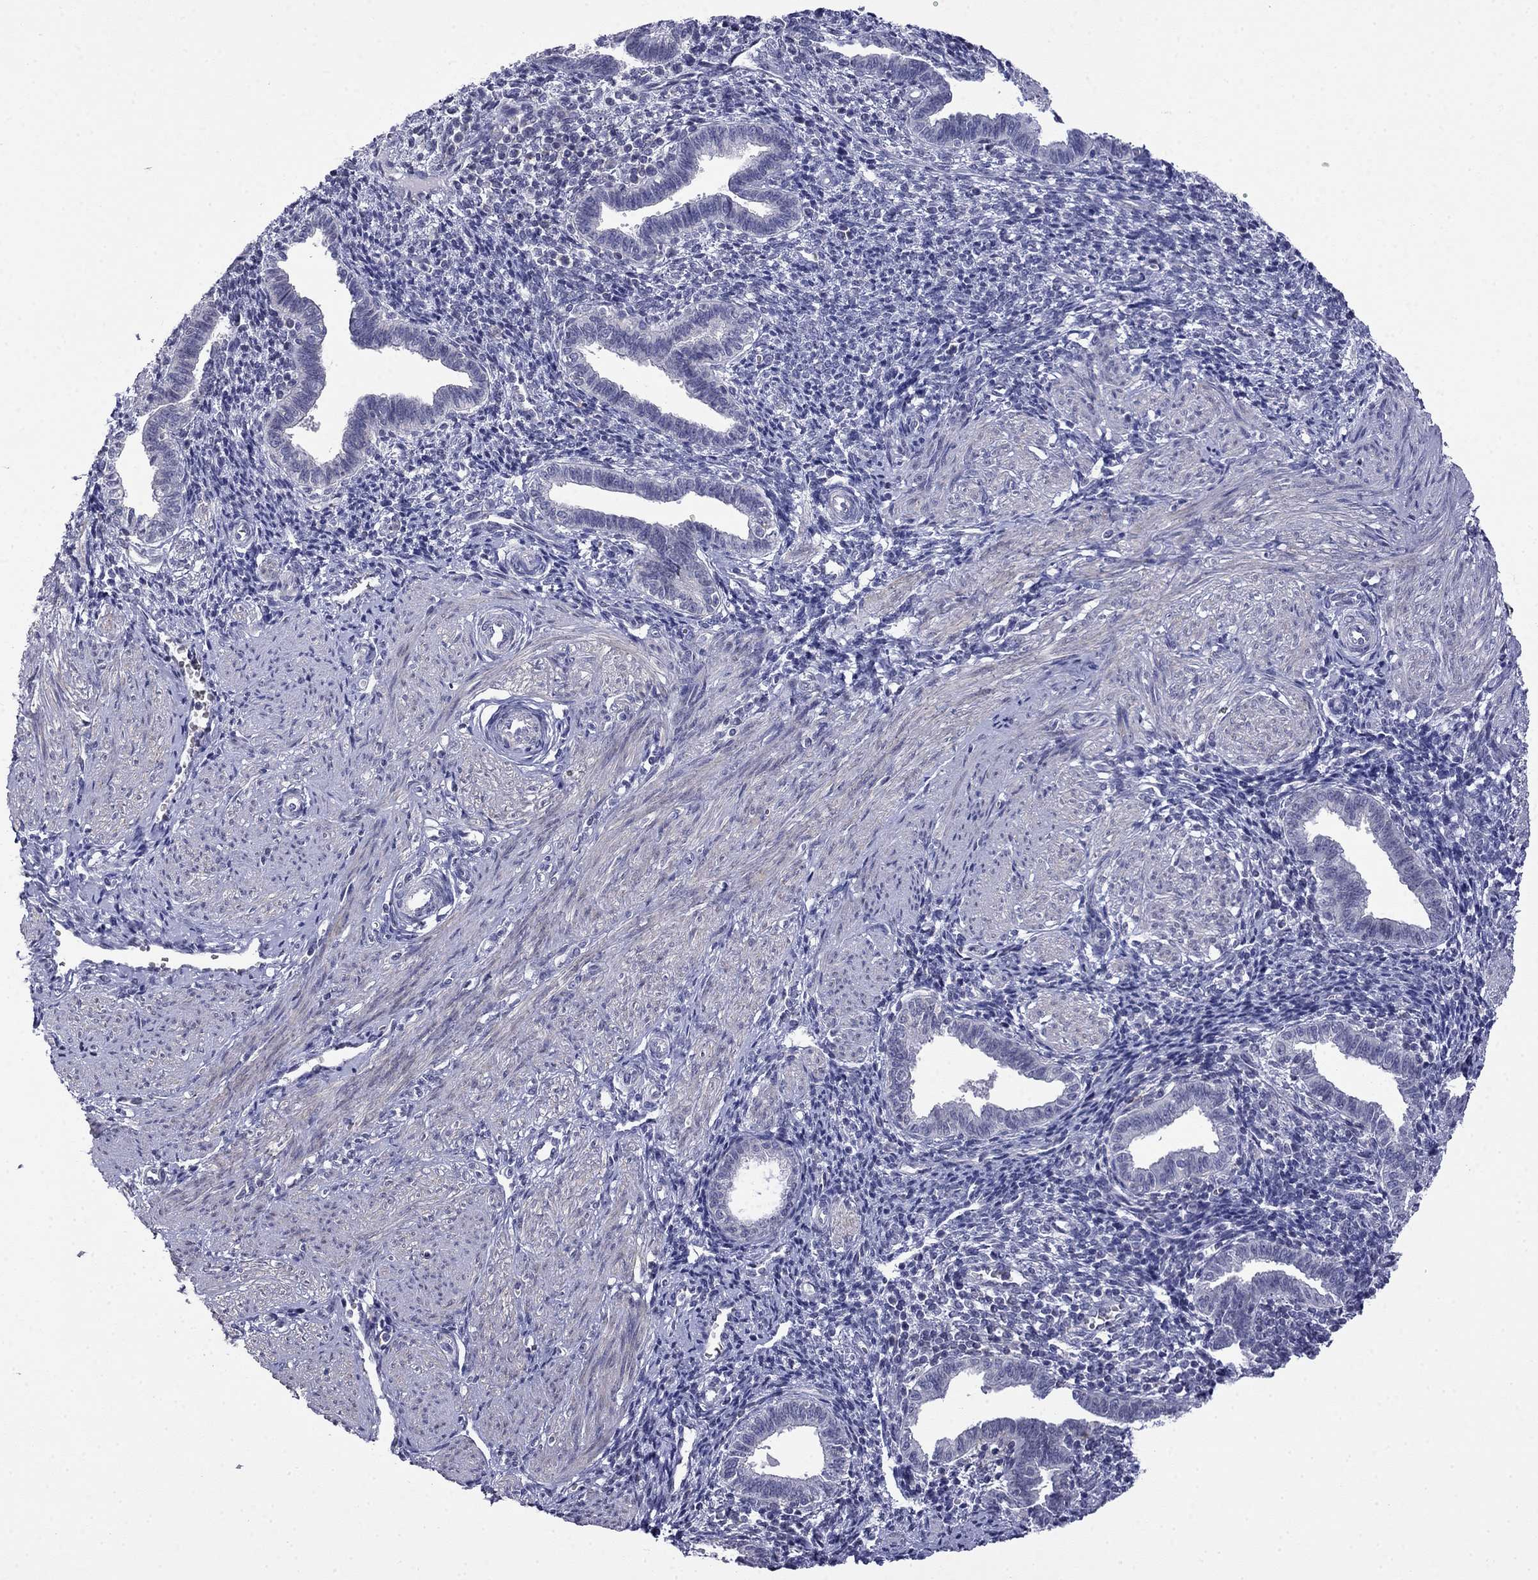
{"staining": {"intensity": "negative", "quantity": "none", "location": "none"}, "tissue": "endometrium", "cell_type": "Cells in endometrial stroma", "image_type": "normal", "snomed": [{"axis": "morphology", "description": "Normal tissue, NOS"}, {"axis": "topography", "description": "Endometrium"}], "caption": "The histopathology image exhibits no staining of cells in endometrial stroma in benign endometrium.", "gene": "PRR18", "patient": {"sex": "female", "age": 37}}